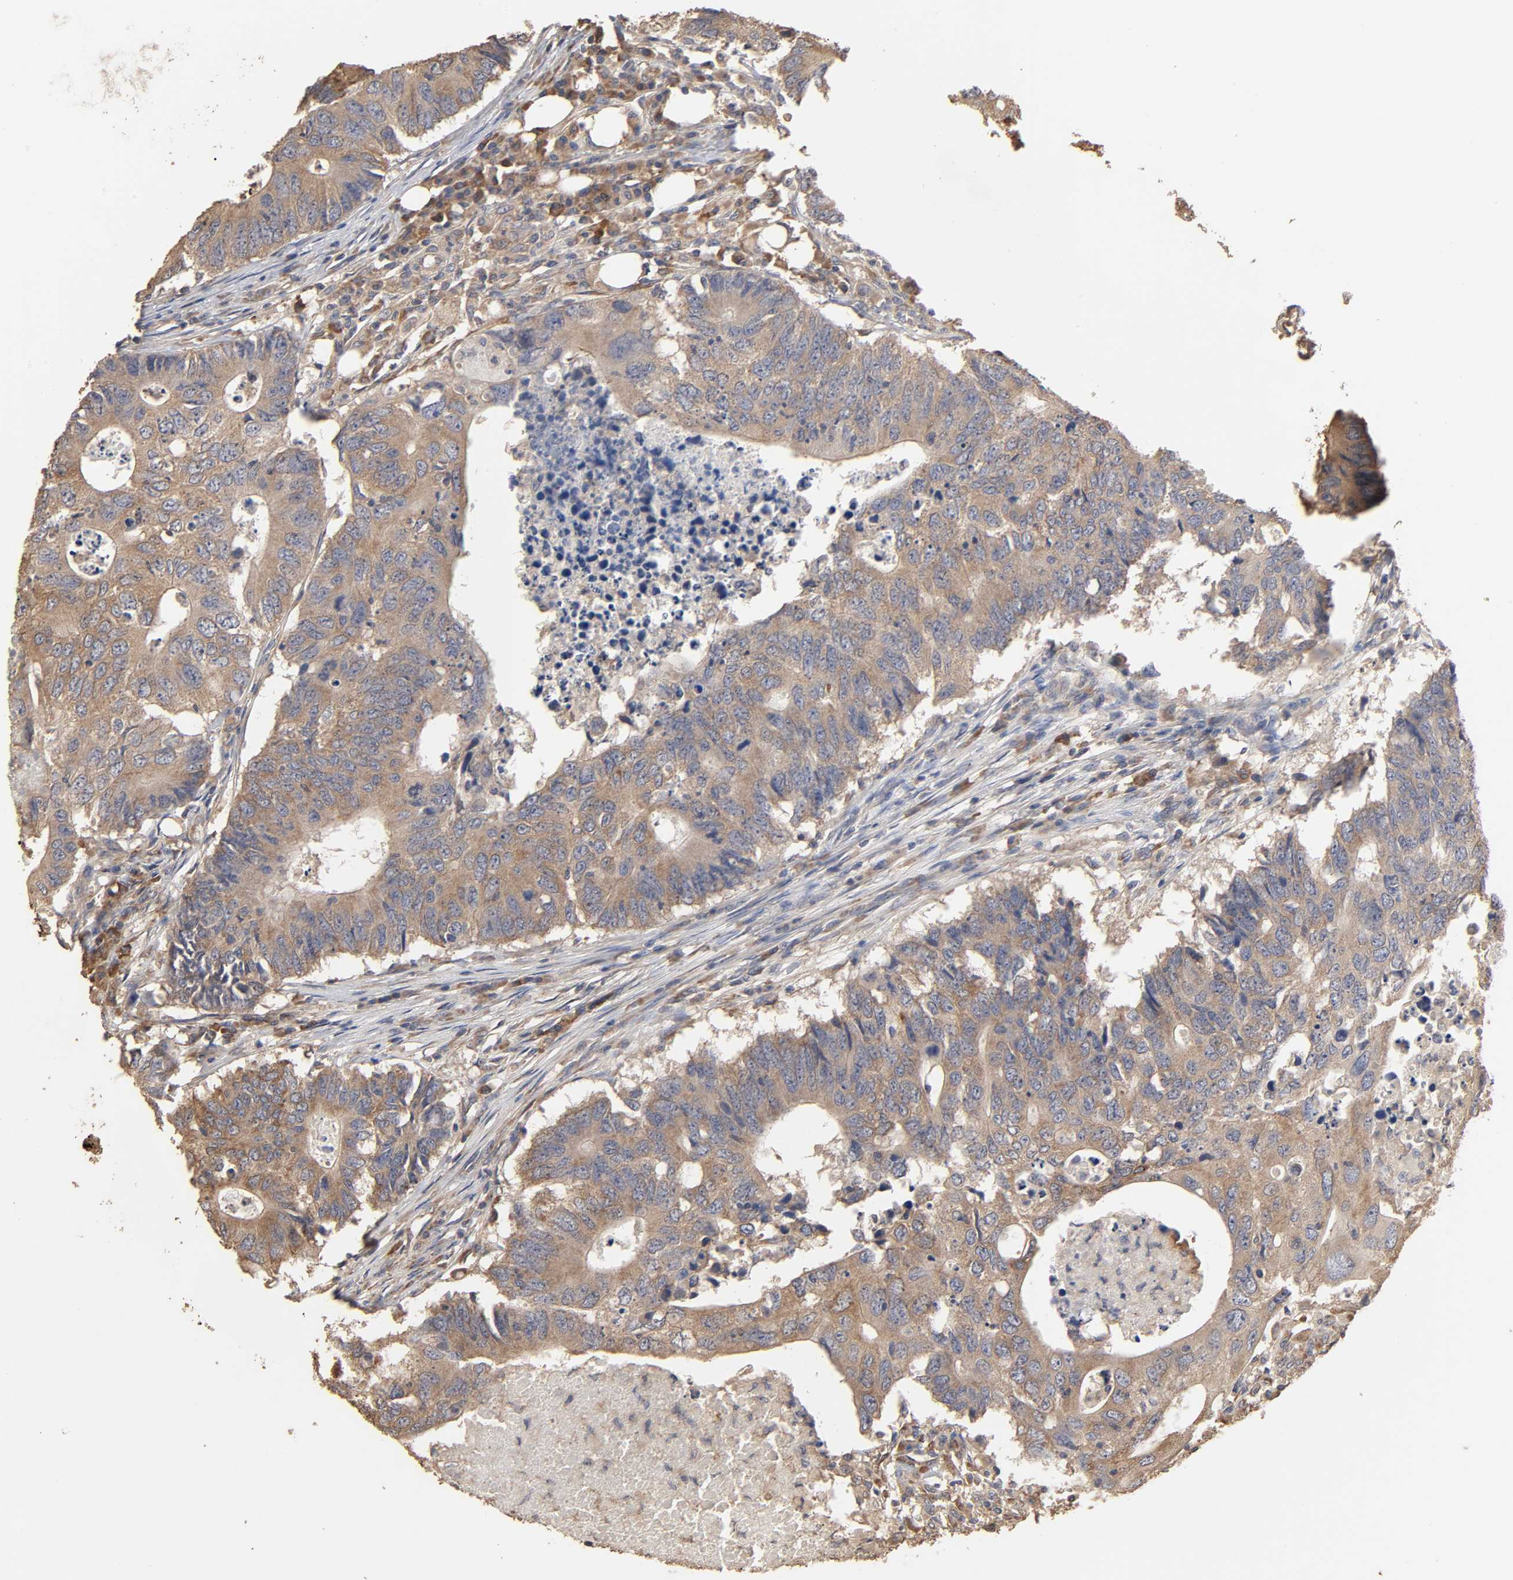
{"staining": {"intensity": "moderate", "quantity": ">75%", "location": "cytoplasmic/membranous"}, "tissue": "colorectal cancer", "cell_type": "Tumor cells", "image_type": "cancer", "snomed": [{"axis": "morphology", "description": "Adenocarcinoma, NOS"}, {"axis": "topography", "description": "Colon"}], "caption": "Approximately >75% of tumor cells in human colorectal adenocarcinoma display moderate cytoplasmic/membranous protein staining as visualized by brown immunohistochemical staining.", "gene": "EIF4G2", "patient": {"sex": "male", "age": 71}}